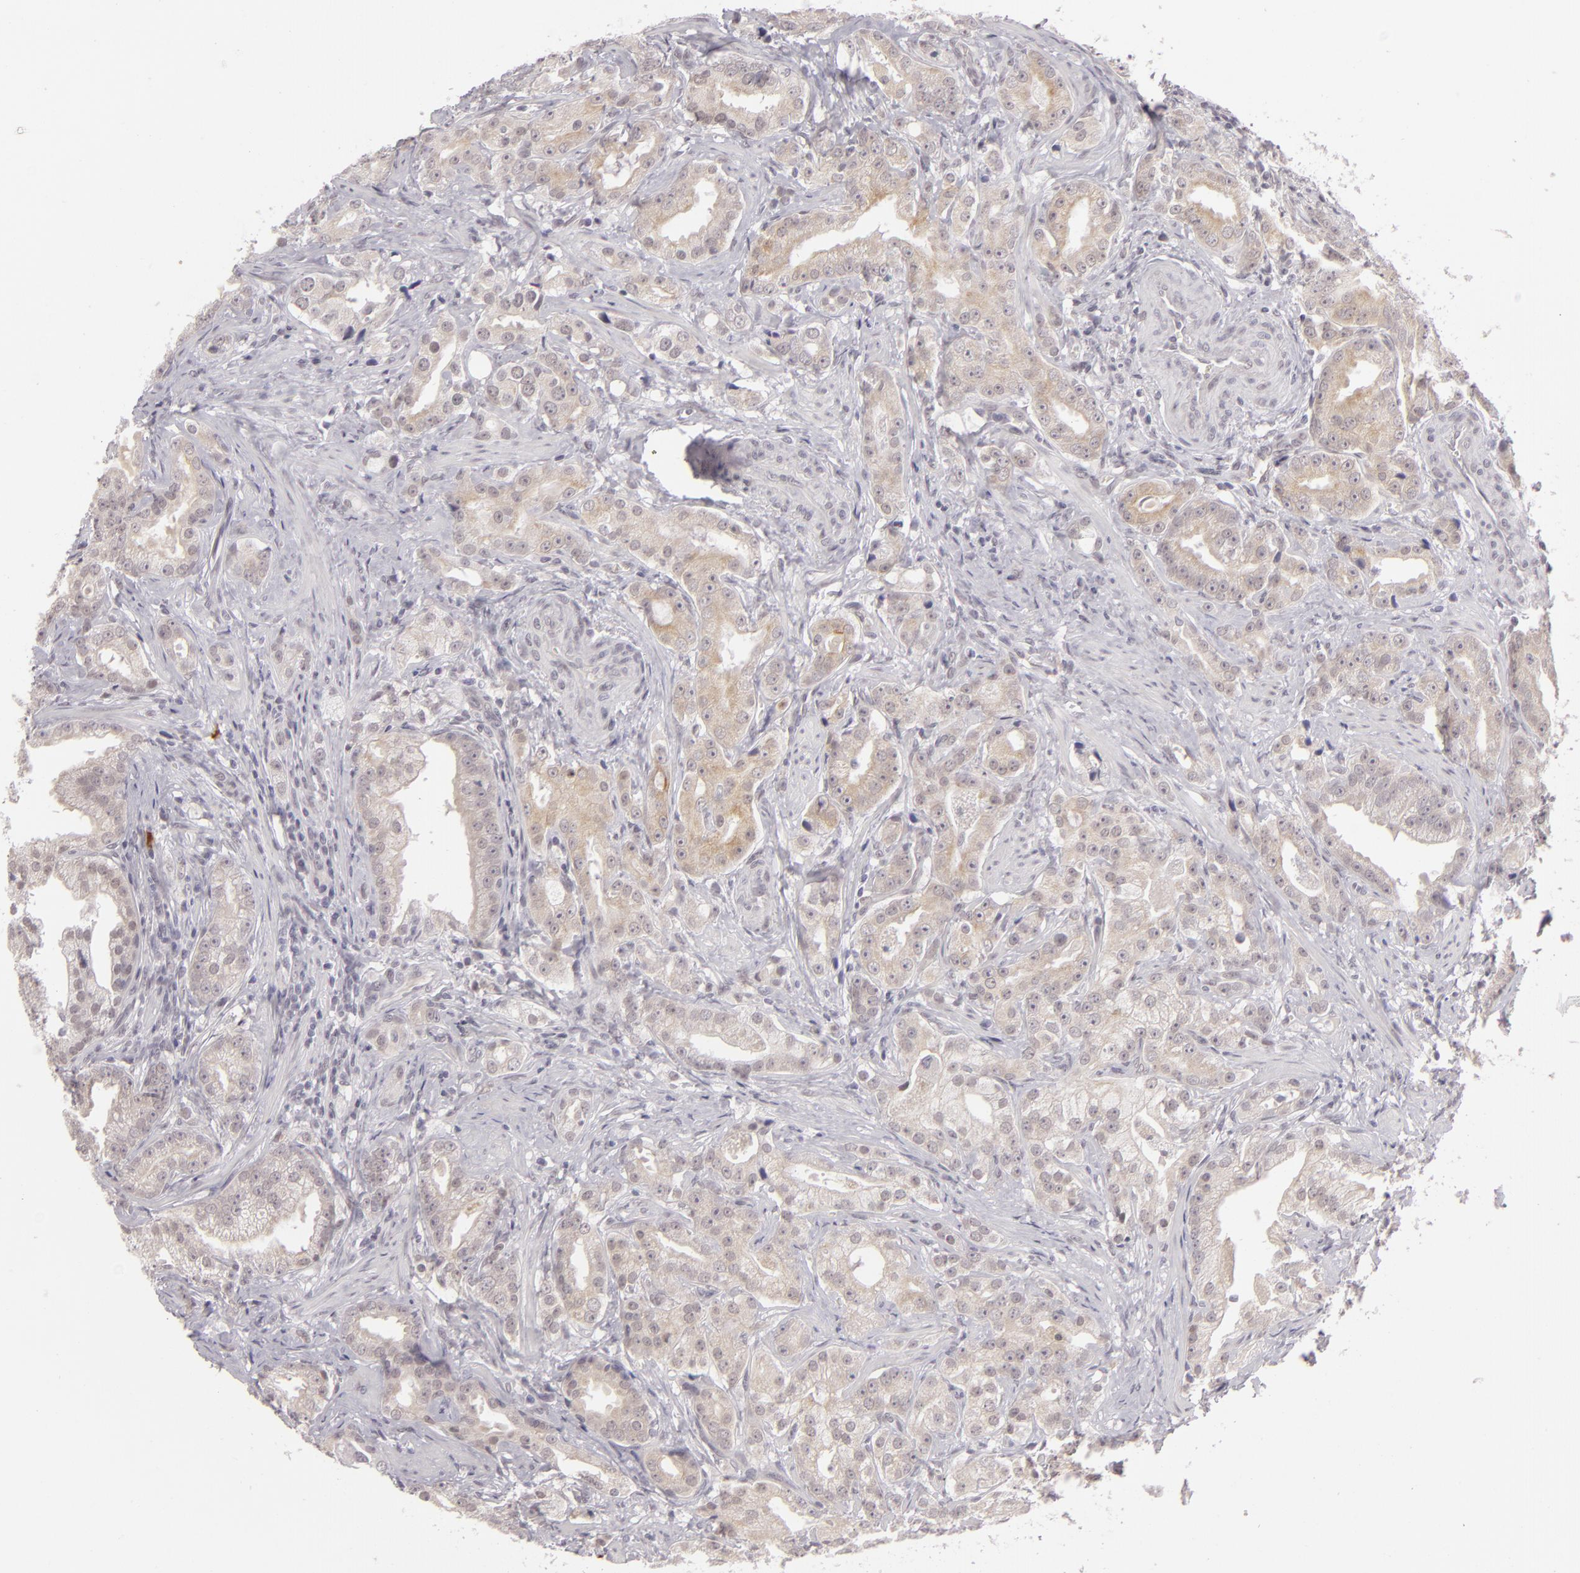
{"staining": {"intensity": "weak", "quantity": "25%-75%", "location": "cytoplasmic/membranous"}, "tissue": "prostate cancer", "cell_type": "Tumor cells", "image_type": "cancer", "snomed": [{"axis": "morphology", "description": "Adenocarcinoma, Low grade"}, {"axis": "topography", "description": "Prostate"}], "caption": "Immunohistochemistry (IHC) image of neoplastic tissue: human prostate adenocarcinoma (low-grade) stained using IHC displays low levels of weak protein expression localized specifically in the cytoplasmic/membranous of tumor cells, appearing as a cytoplasmic/membranous brown color.", "gene": "ZNF205", "patient": {"sex": "male", "age": 59}}